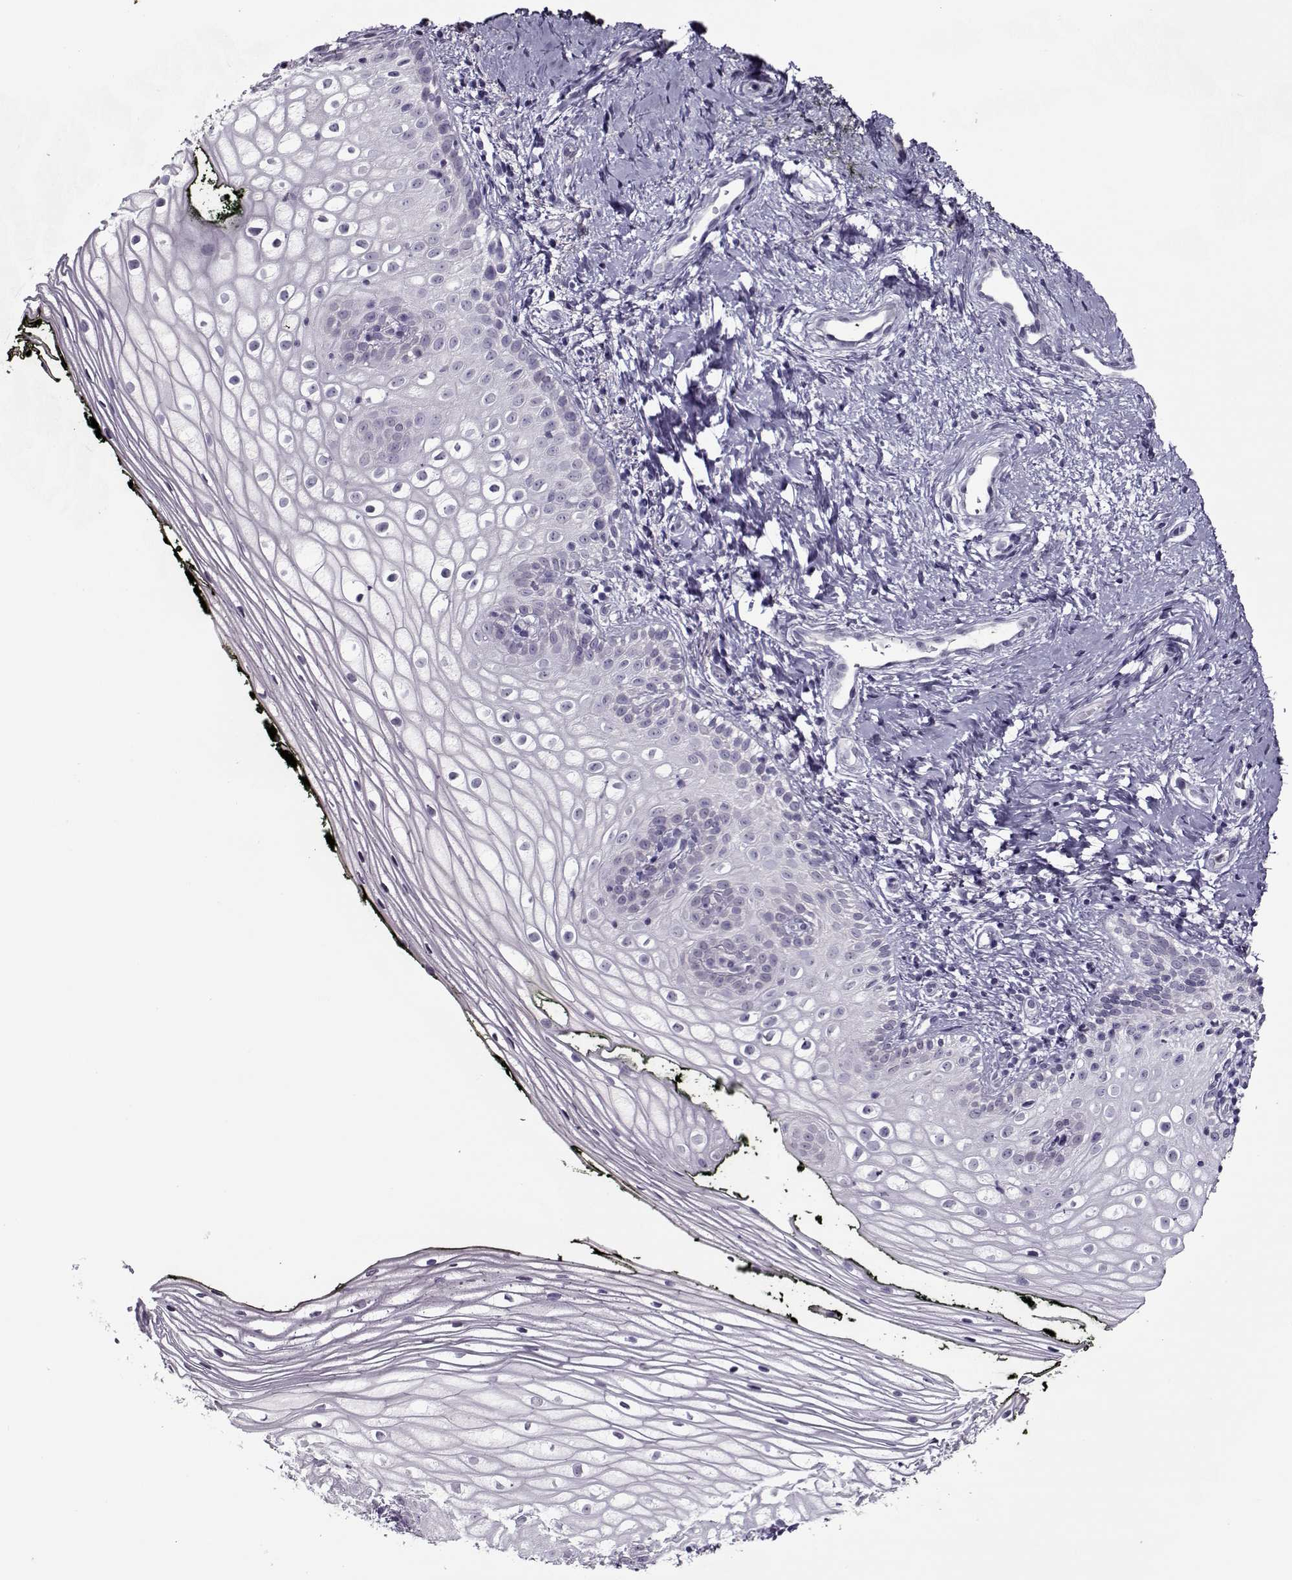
{"staining": {"intensity": "negative", "quantity": "none", "location": "none"}, "tissue": "vagina", "cell_type": "Squamous epithelial cells", "image_type": "normal", "snomed": [{"axis": "morphology", "description": "Normal tissue, NOS"}, {"axis": "topography", "description": "Vagina"}], "caption": "Immunohistochemistry of unremarkable human vagina displays no positivity in squamous epithelial cells.", "gene": "CIBAR1", "patient": {"sex": "female", "age": 47}}